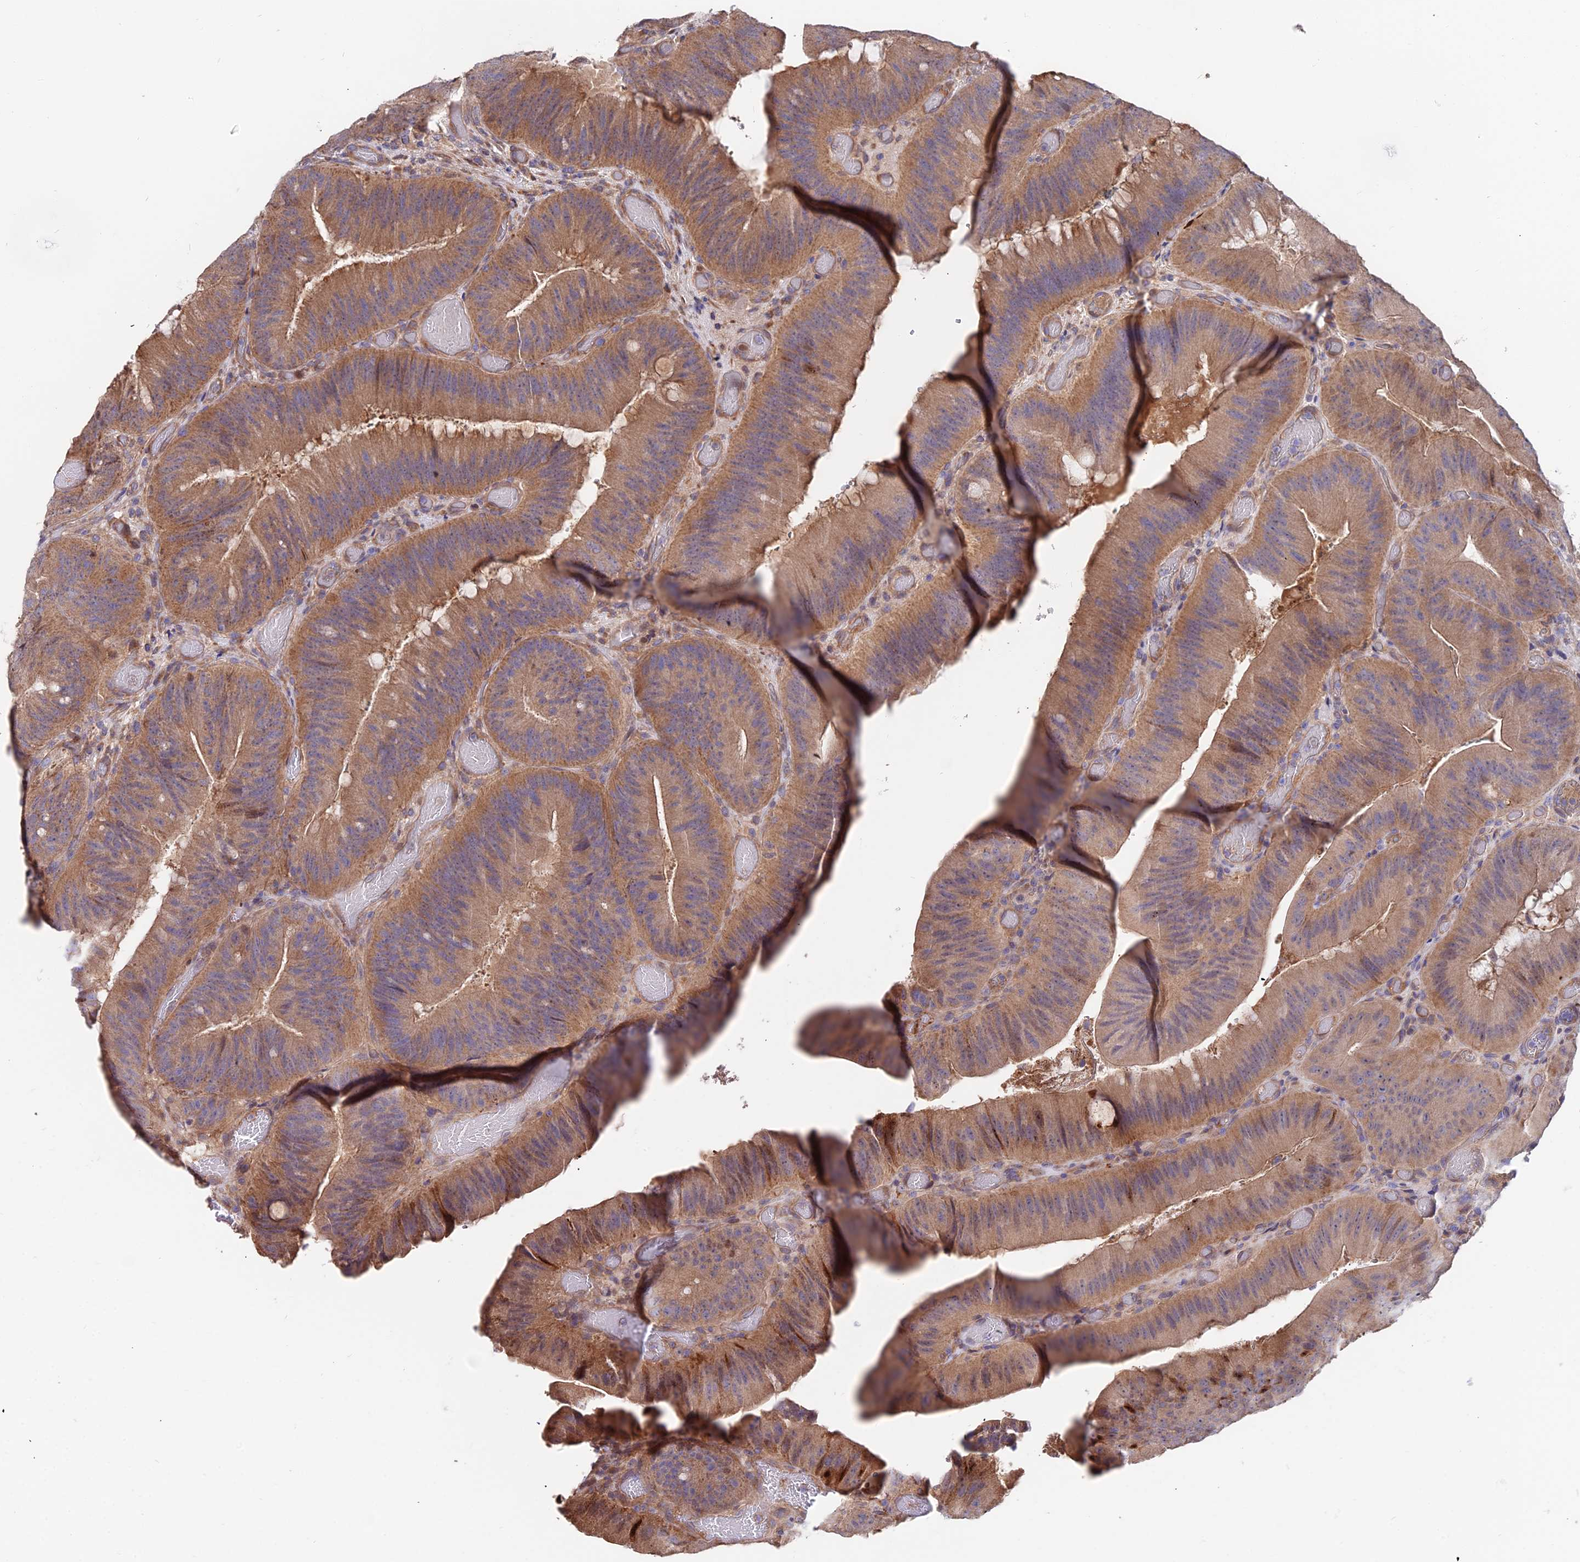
{"staining": {"intensity": "moderate", "quantity": ">75%", "location": "cytoplasmic/membranous"}, "tissue": "colorectal cancer", "cell_type": "Tumor cells", "image_type": "cancer", "snomed": [{"axis": "morphology", "description": "Adenocarcinoma, NOS"}, {"axis": "topography", "description": "Colon"}], "caption": "Approximately >75% of tumor cells in human adenocarcinoma (colorectal) display moderate cytoplasmic/membranous protein expression as visualized by brown immunohistochemical staining.", "gene": "CDC37L1", "patient": {"sex": "female", "age": 43}}